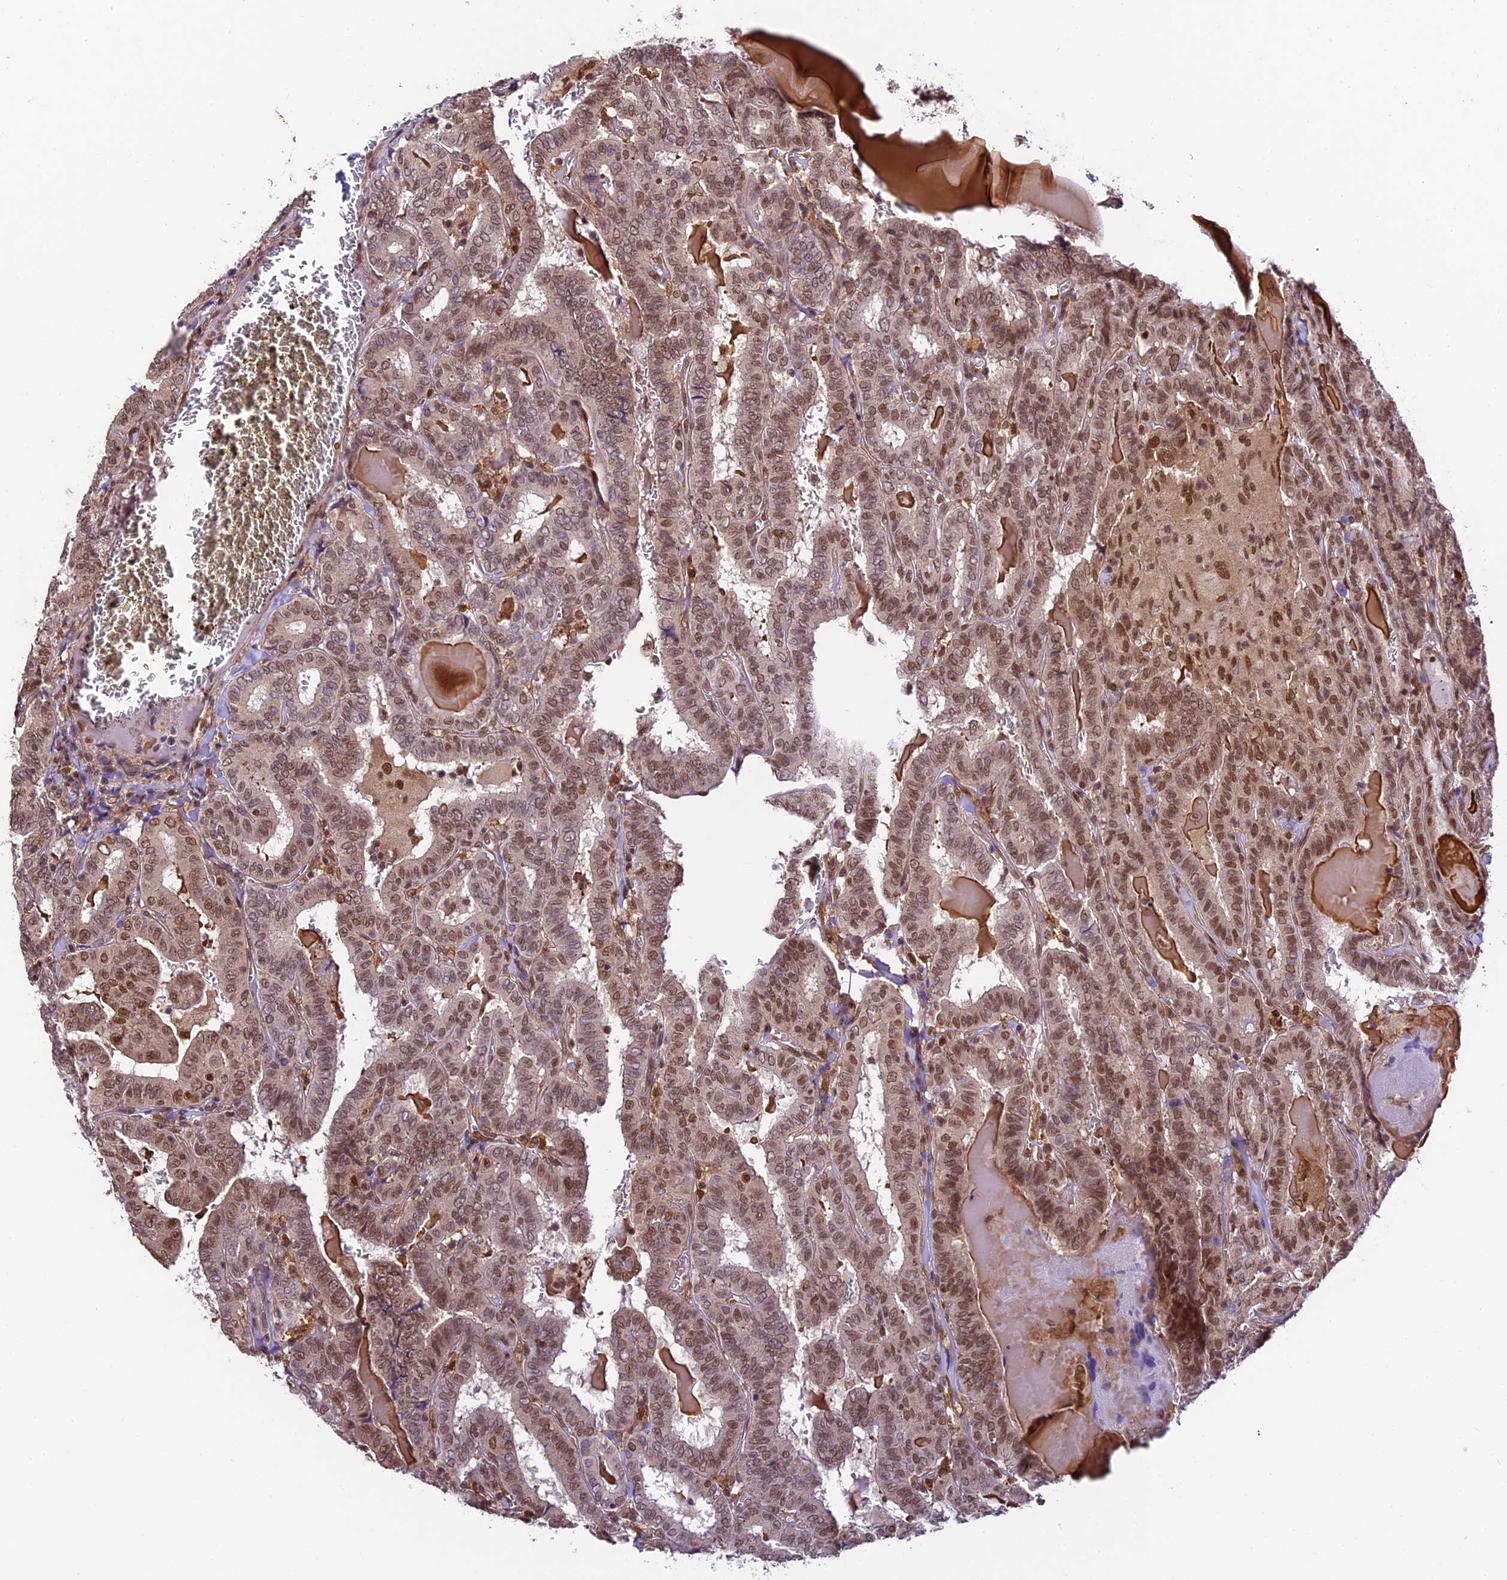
{"staining": {"intensity": "moderate", "quantity": "25%-75%", "location": "cytoplasmic/membranous,nuclear"}, "tissue": "thyroid cancer", "cell_type": "Tumor cells", "image_type": "cancer", "snomed": [{"axis": "morphology", "description": "Papillary adenocarcinoma, NOS"}, {"axis": "topography", "description": "Thyroid gland"}], "caption": "Moderate cytoplasmic/membranous and nuclear protein positivity is present in about 25%-75% of tumor cells in thyroid cancer (papillary adenocarcinoma).", "gene": "TRIM22", "patient": {"sex": "female", "age": 72}}